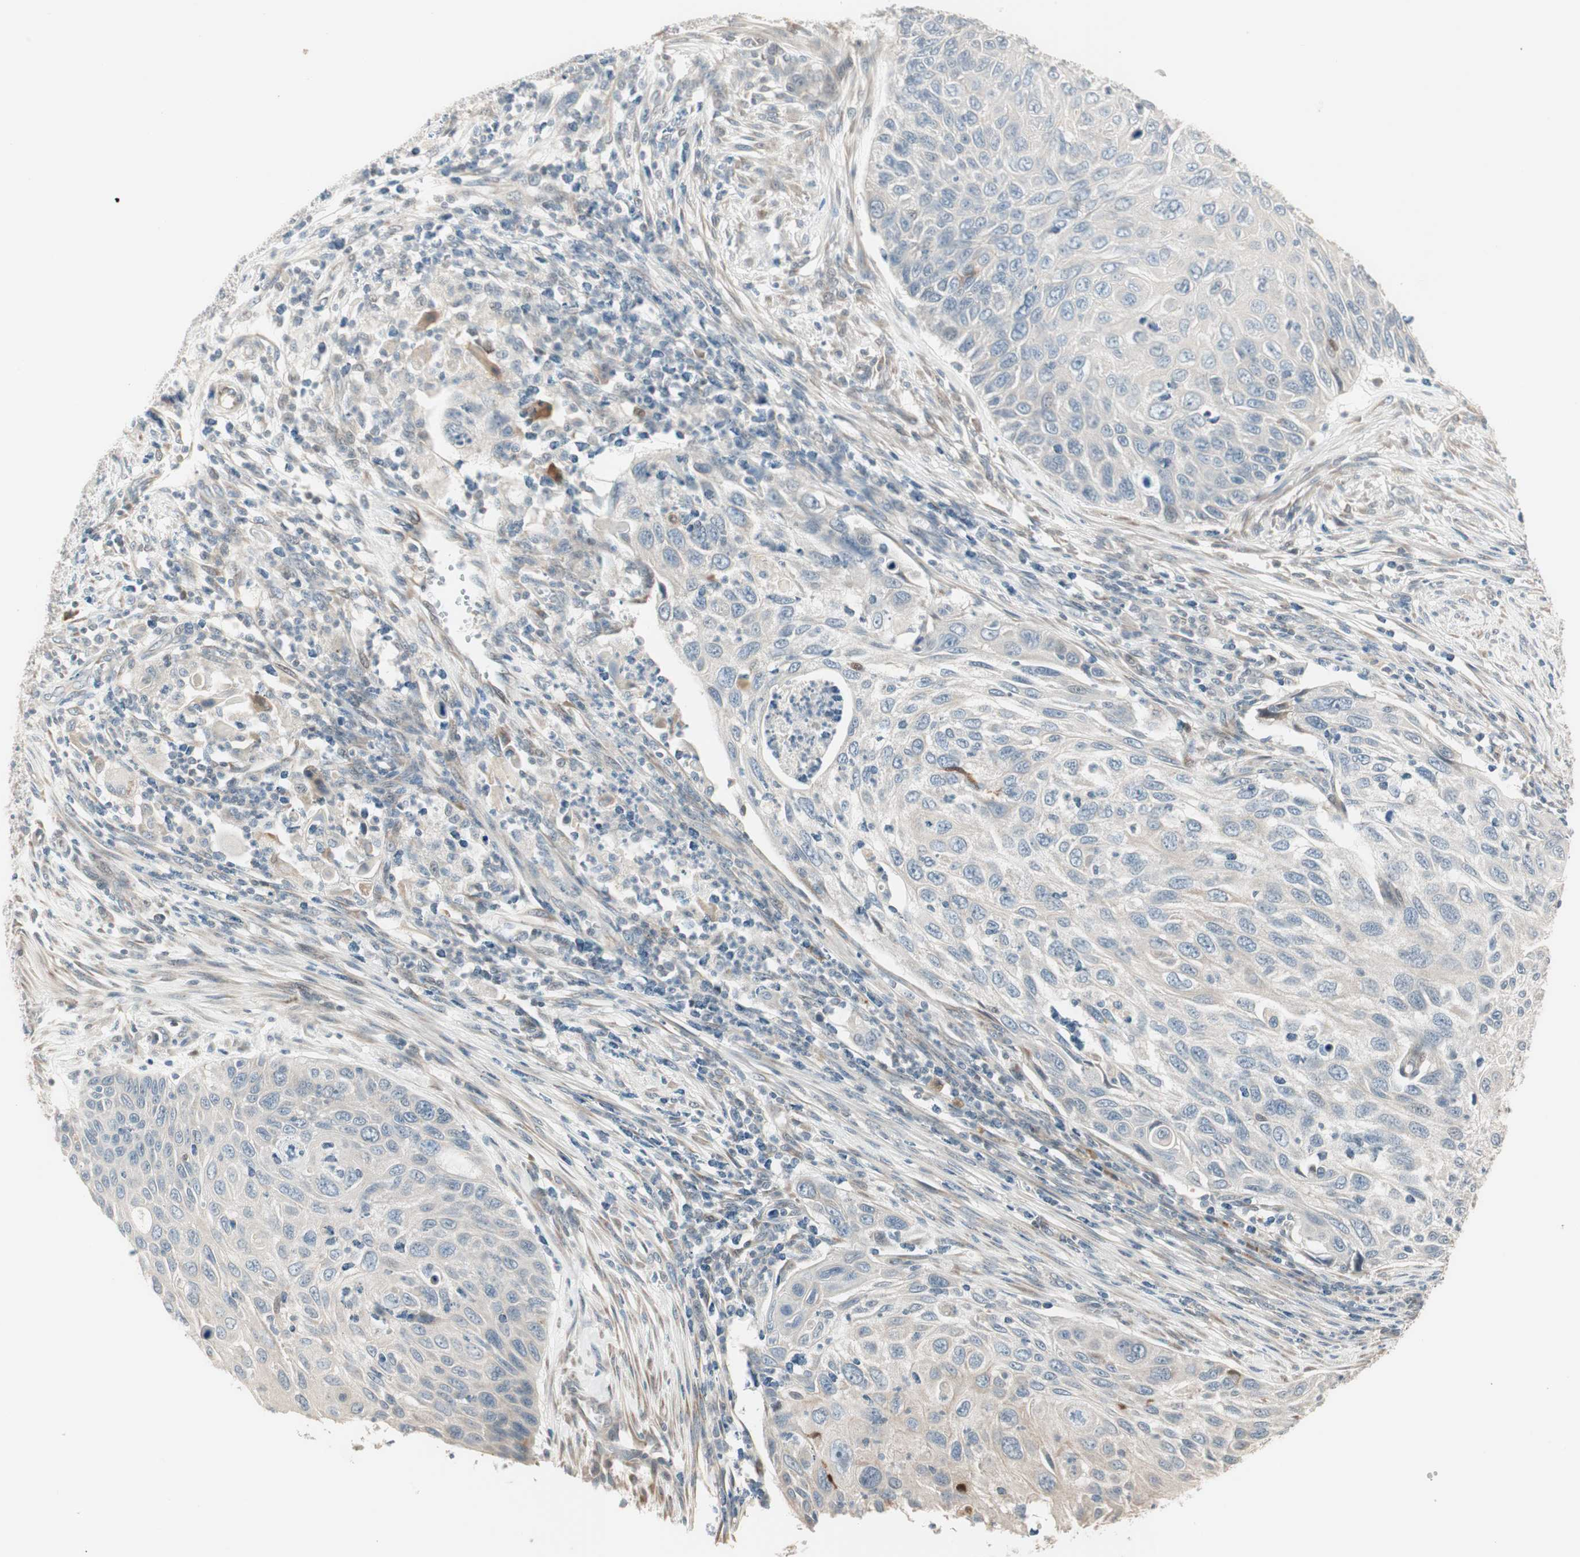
{"staining": {"intensity": "weak", "quantity": "25%-75%", "location": "cytoplasmic/membranous"}, "tissue": "cervical cancer", "cell_type": "Tumor cells", "image_type": "cancer", "snomed": [{"axis": "morphology", "description": "Squamous cell carcinoma, NOS"}, {"axis": "topography", "description": "Cervix"}], "caption": "This is a histology image of IHC staining of squamous cell carcinoma (cervical), which shows weak expression in the cytoplasmic/membranous of tumor cells.", "gene": "PDZK1", "patient": {"sex": "female", "age": 70}}